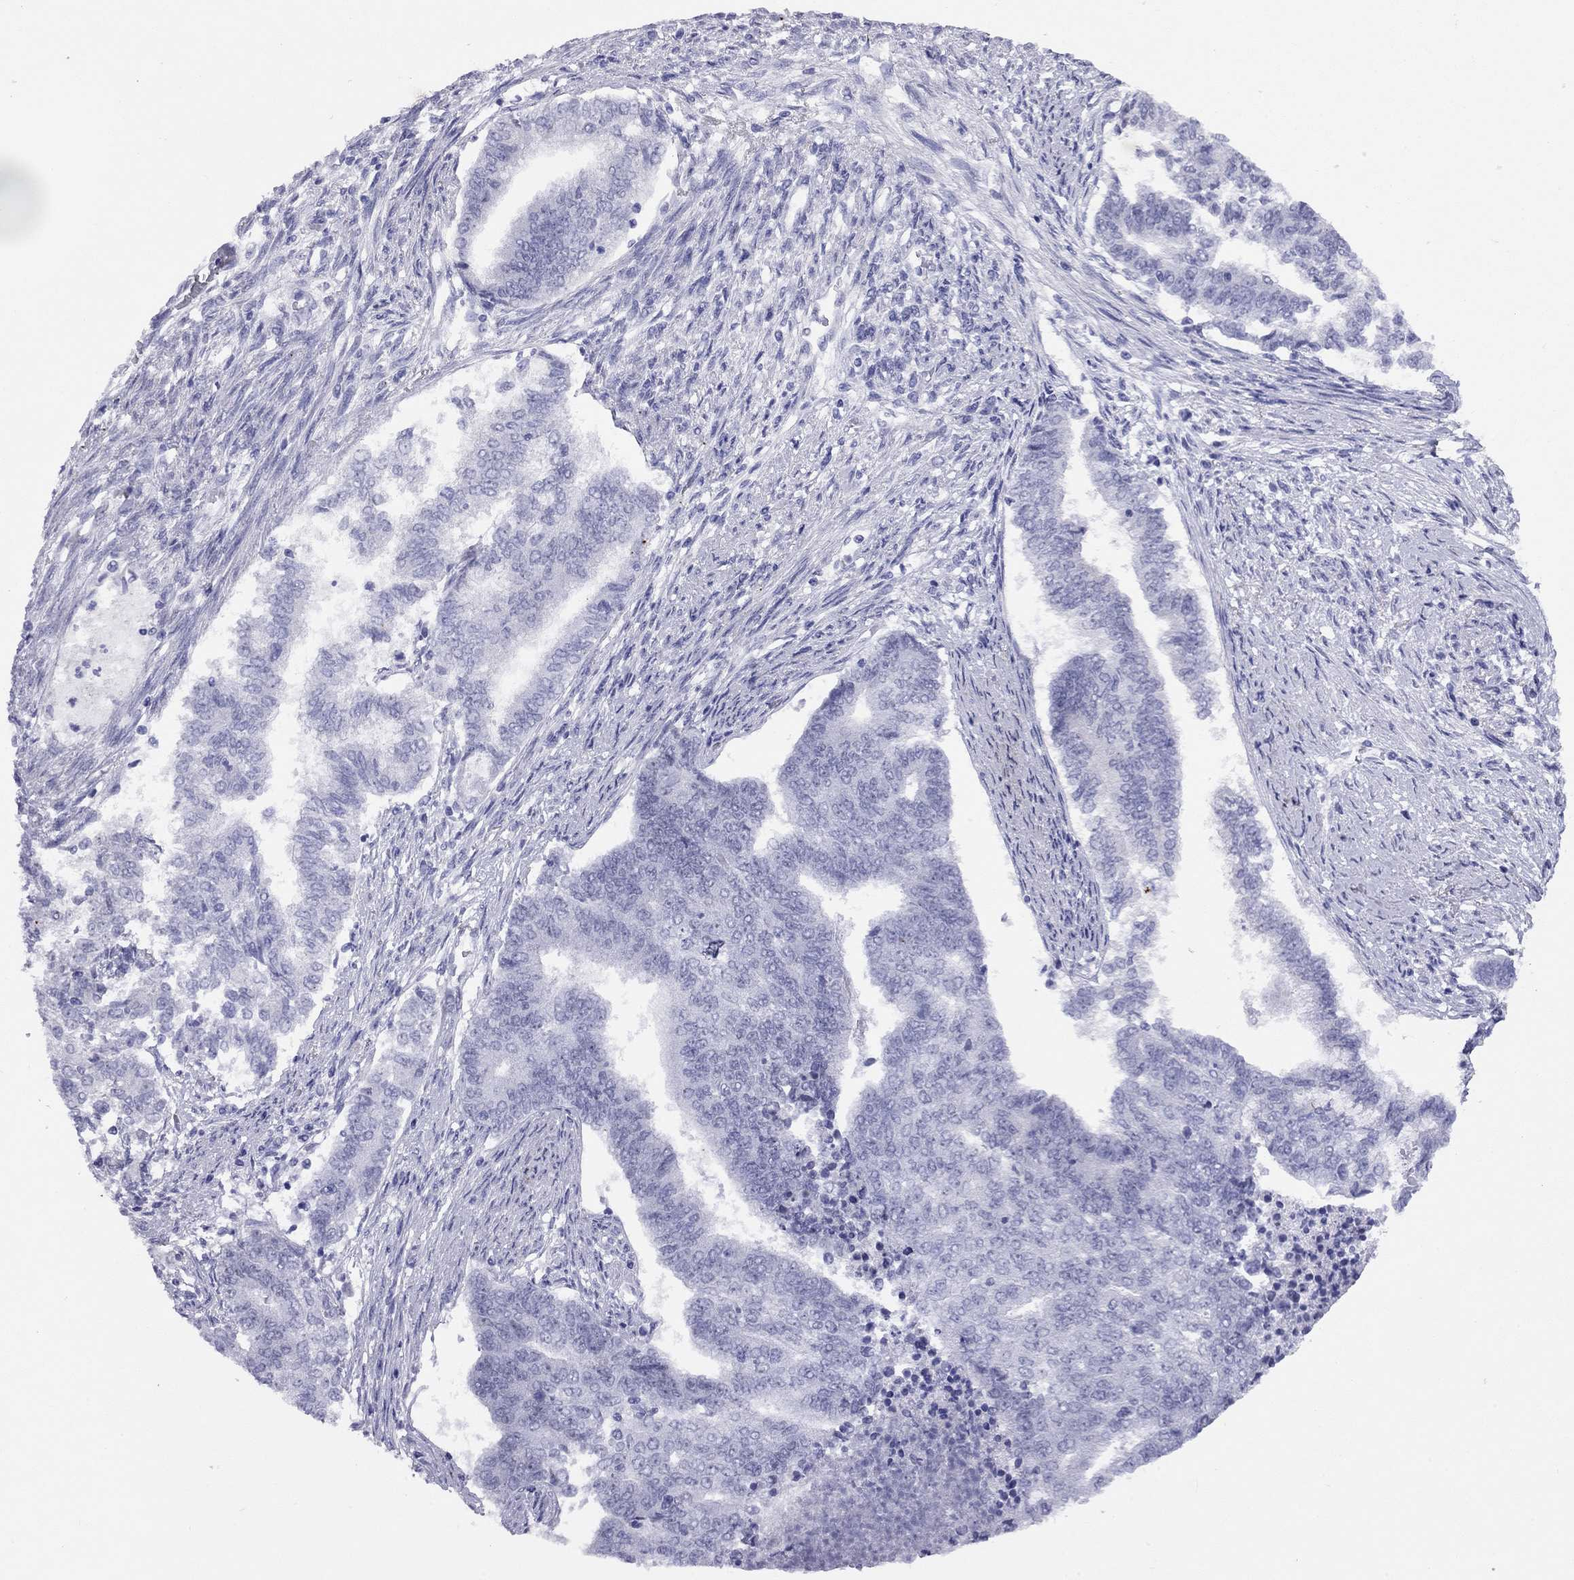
{"staining": {"intensity": "negative", "quantity": "none", "location": "none"}, "tissue": "endometrial cancer", "cell_type": "Tumor cells", "image_type": "cancer", "snomed": [{"axis": "morphology", "description": "Adenocarcinoma, NOS"}, {"axis": "topography", "description": "Endometrium"}], "caption": "Tumor cells are negative for brown protein staining in endometrial cancer.", "gene": "LYAR", "patient": {"sex": "female", "age": 65}}